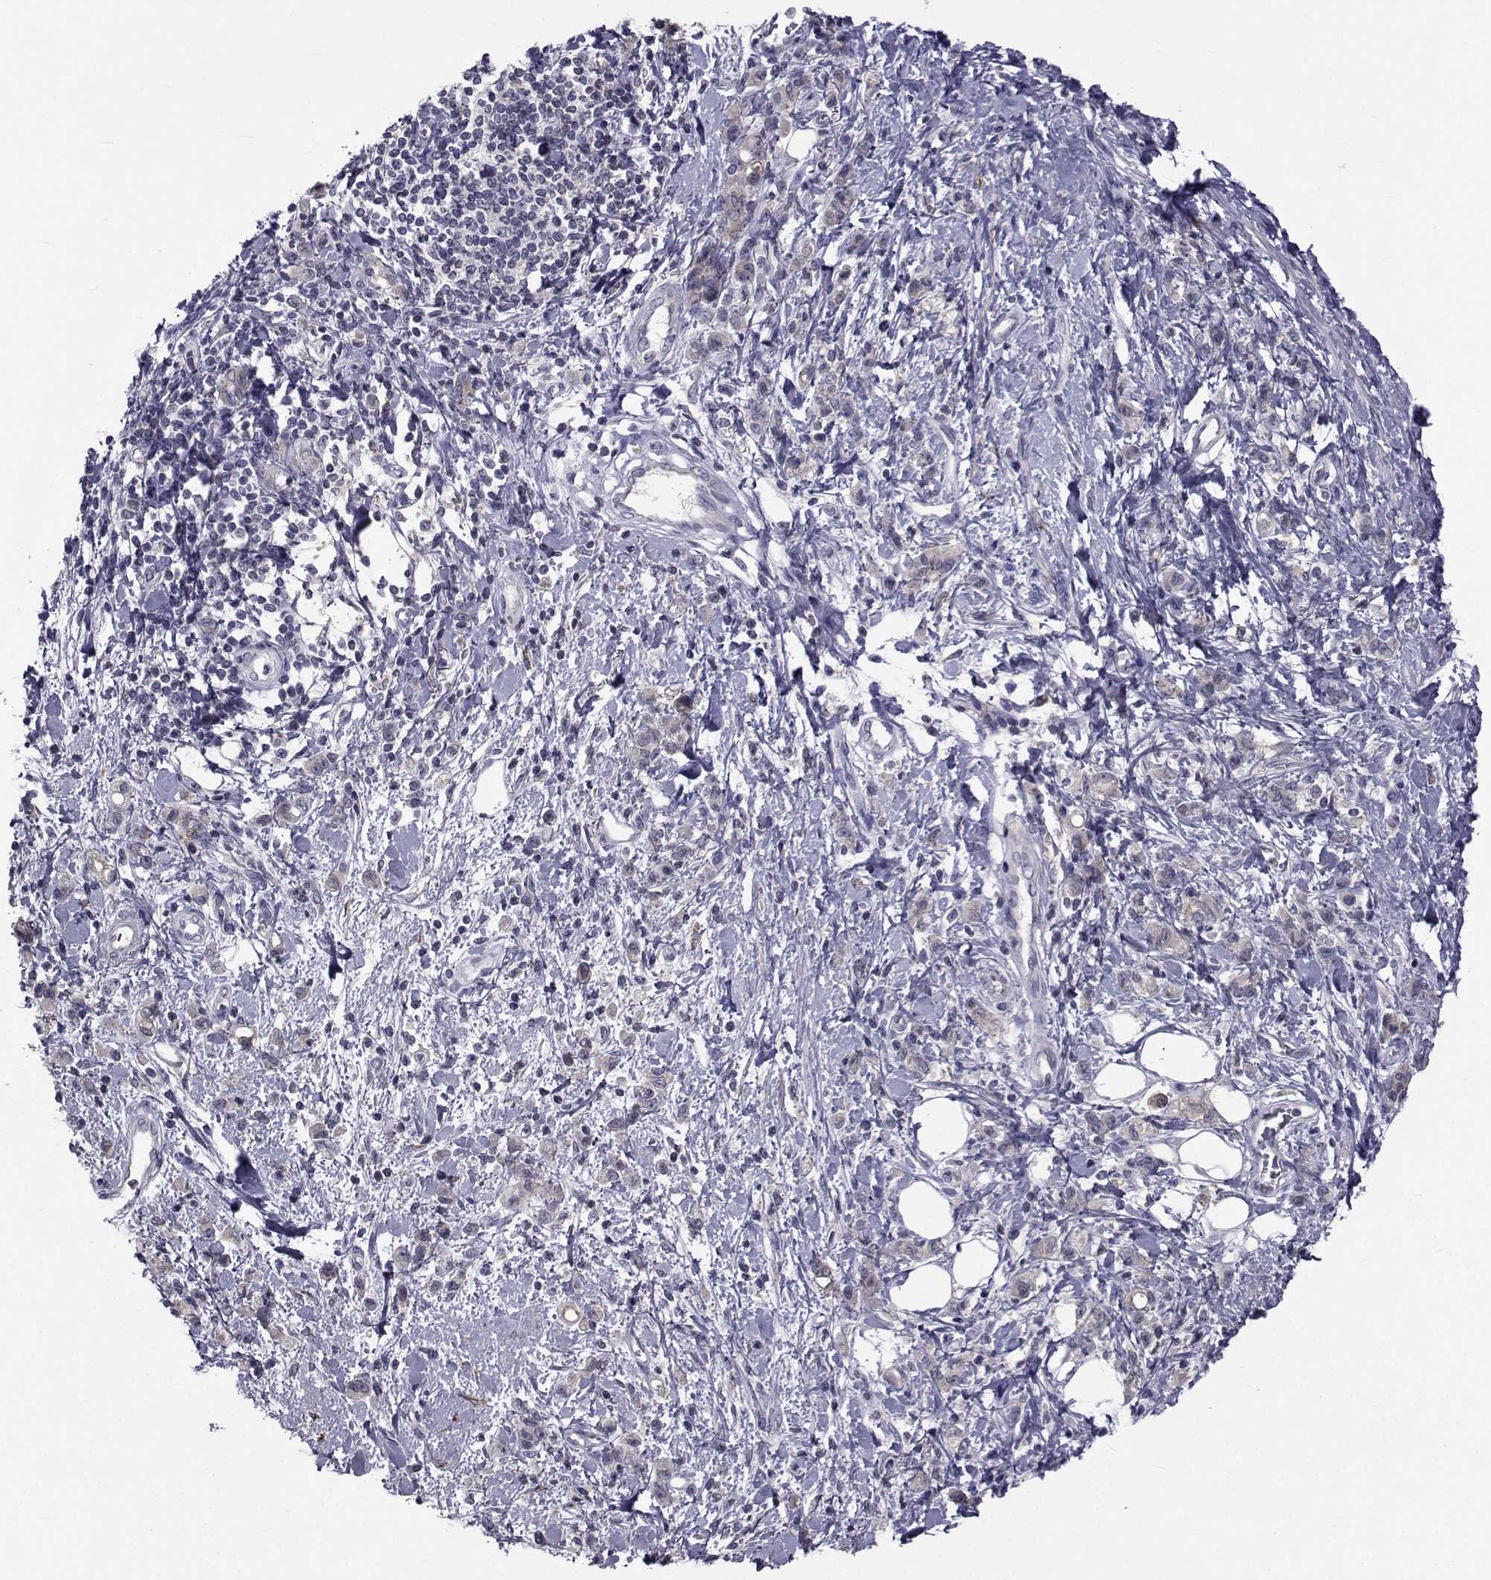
{"staining": {"intensity": "weak", "quantity": ">75%", "location": "cytoplasmic/membranous"}, "tissue": "stomach cancer", "cell_type": "Tumor cells", "image_type": "cancer", "snomed": [{"axis": "morphology", "description": "Adenocarcinoma, NOS"}, {"axis": "topography", "description": "Stomach"}], "caption": "Immunohistochemistry (DAB (3,3'-diaminobenzidine)) staining of human stomach cancer displays weak cytoplasmic/membranous protein positivity in approximately >75% of tumor cells.", "gene": "SLC30A10", "patient": {"sex": "male", "age": 77}}